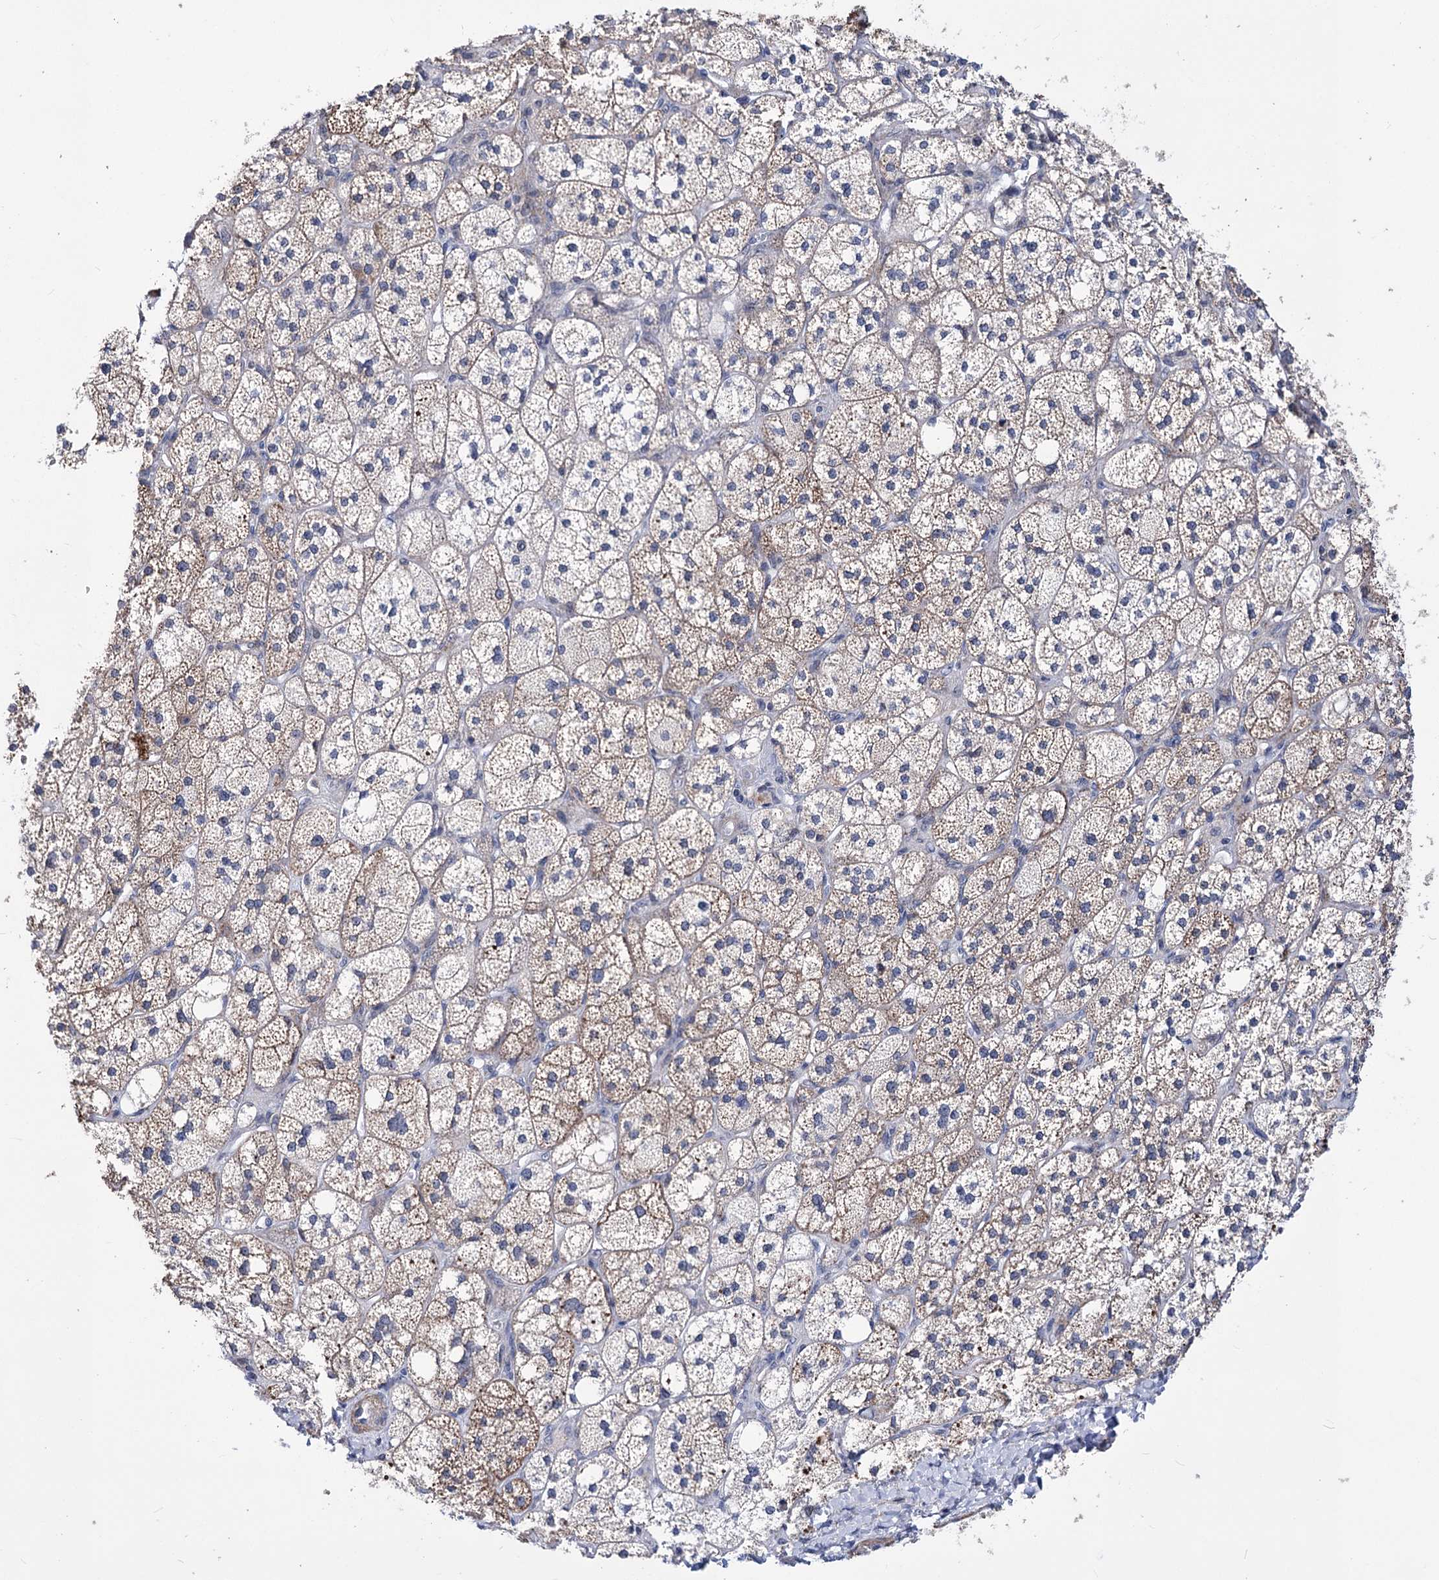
{"staining": {"intensity": "moderate", "quantity": "25%-75%", "location": "cytoplasmic/membranous"}, "tissue": "adrenal gland", "cell_type": "Glandular cells", "image_type": "normal", "snomed": [{"axis": "morphology", "description": "Normal tissue, NOS"}, {"axis": "topography", "description": "Adrenal gland"}], "caption": "DAB immunohistochemical staining of unremarkable human adrenal gland displays moderate cytoplasmic/membranous protein staining in about 25%-75% of glandular cells. Using DAB (brown) and hematoxylin (blue) stains, captured at high magnification using brightfield microscopy.", "gene": "PPRC1", "patient": {"sex": "male", "age": 61}}